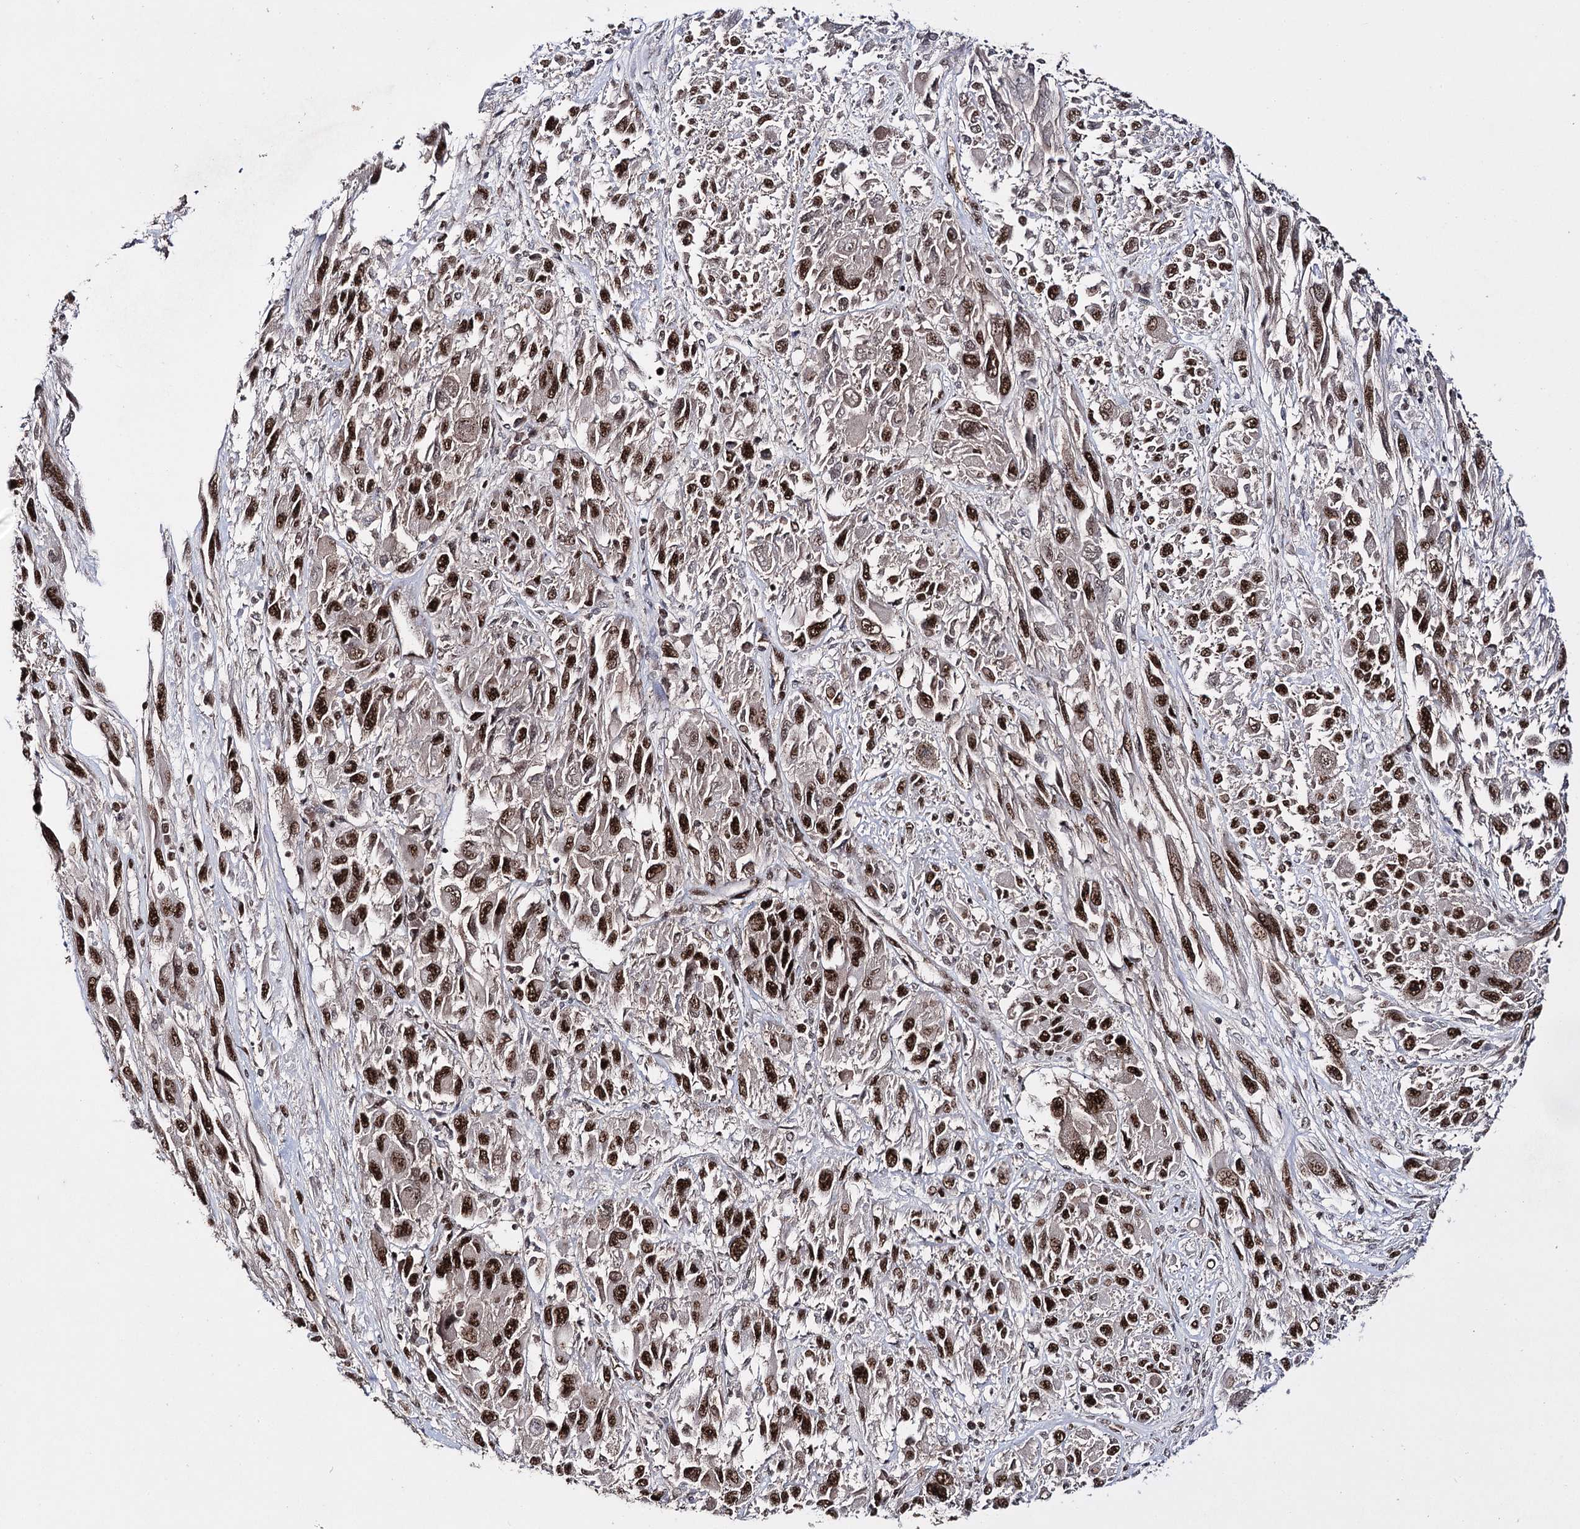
{"staining": {"intensity": "strong", "quantity": ">75%", "location": "nuclear"}, "tissue": "melanoma", "cell_type": "Tumor cells", "image_type": "cancer", "snomed": [{"axis": "morphology", "description": "Malignant melanoma, NOS"}, {"axis": "topography", "description": "Skin"}], "caption": "Immunohistochemistry (IHC) histopathology image of malignant melanoma stained for a protein (brown), which reveals high levels of strong nuclear staining in approximately >75% of tumor cells.", "gene": "PRPF40A", "patient": {"sex": "female", "age": 91}}